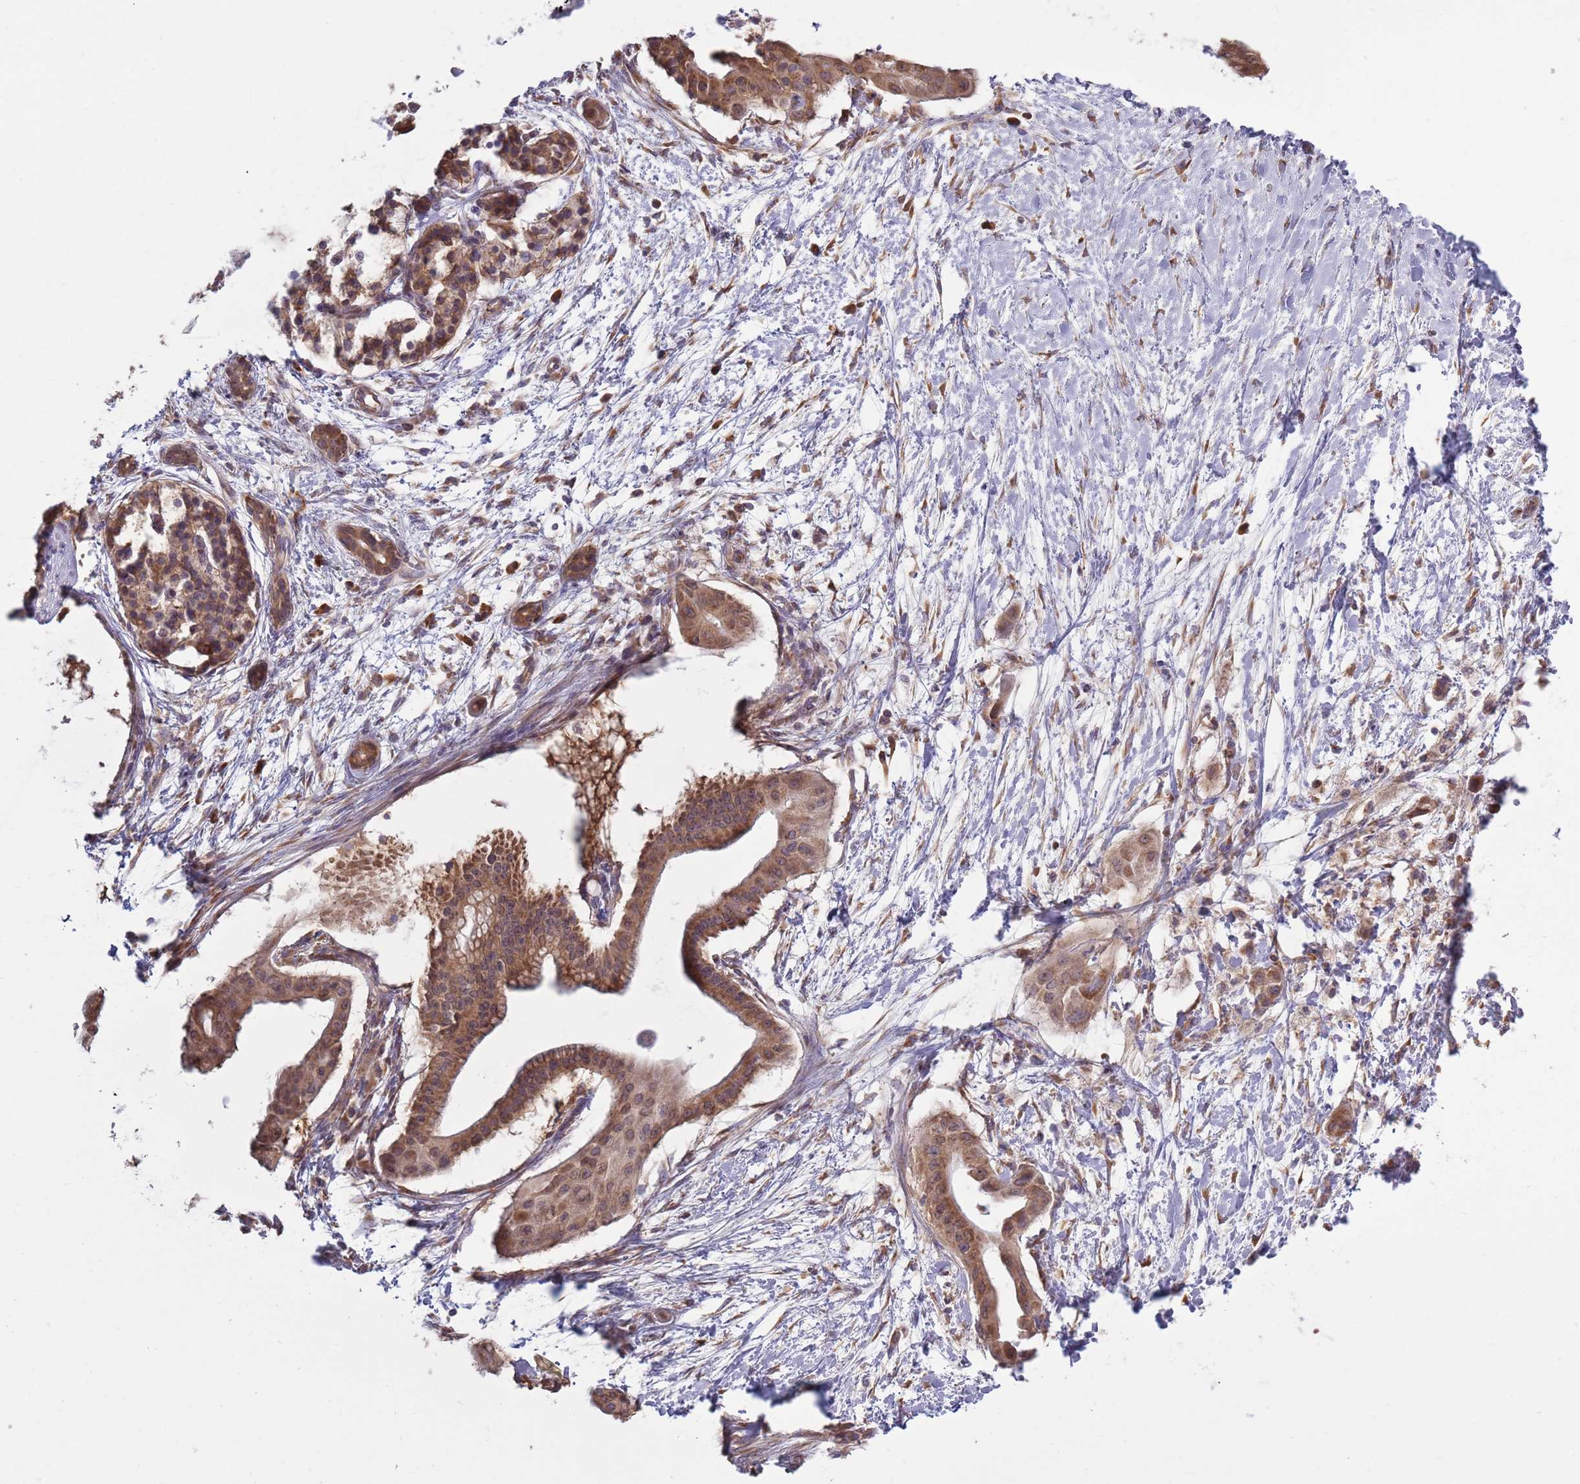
{"staining": {"intensity": "moderate", "quantity": ">75%", "location": "cytoplasmic/membranous,nuclear"}, "tissue": "pancreatic cancer", "cell_type": "Tumor cells", "image_type": "cancer", "snomed": [{"axis": "morphology", "description": "Adenocarcinoma, NOS"}, {"axis": "topography", "description": "Pancreas"}], "caption": "Immunohistochemistry image of neoplastic tissue: pancreatic cancer stained using IHC exhibits medium levels of moderate protein expression localized specifically in the cytoplasmic/membranous and nuclear of tumor cells, appearing as a cytoplasmic/membranous and nuclear brown color.", "gene": "RPL17-C18orf32", "patient": {"sex": "male", "age": 68}}